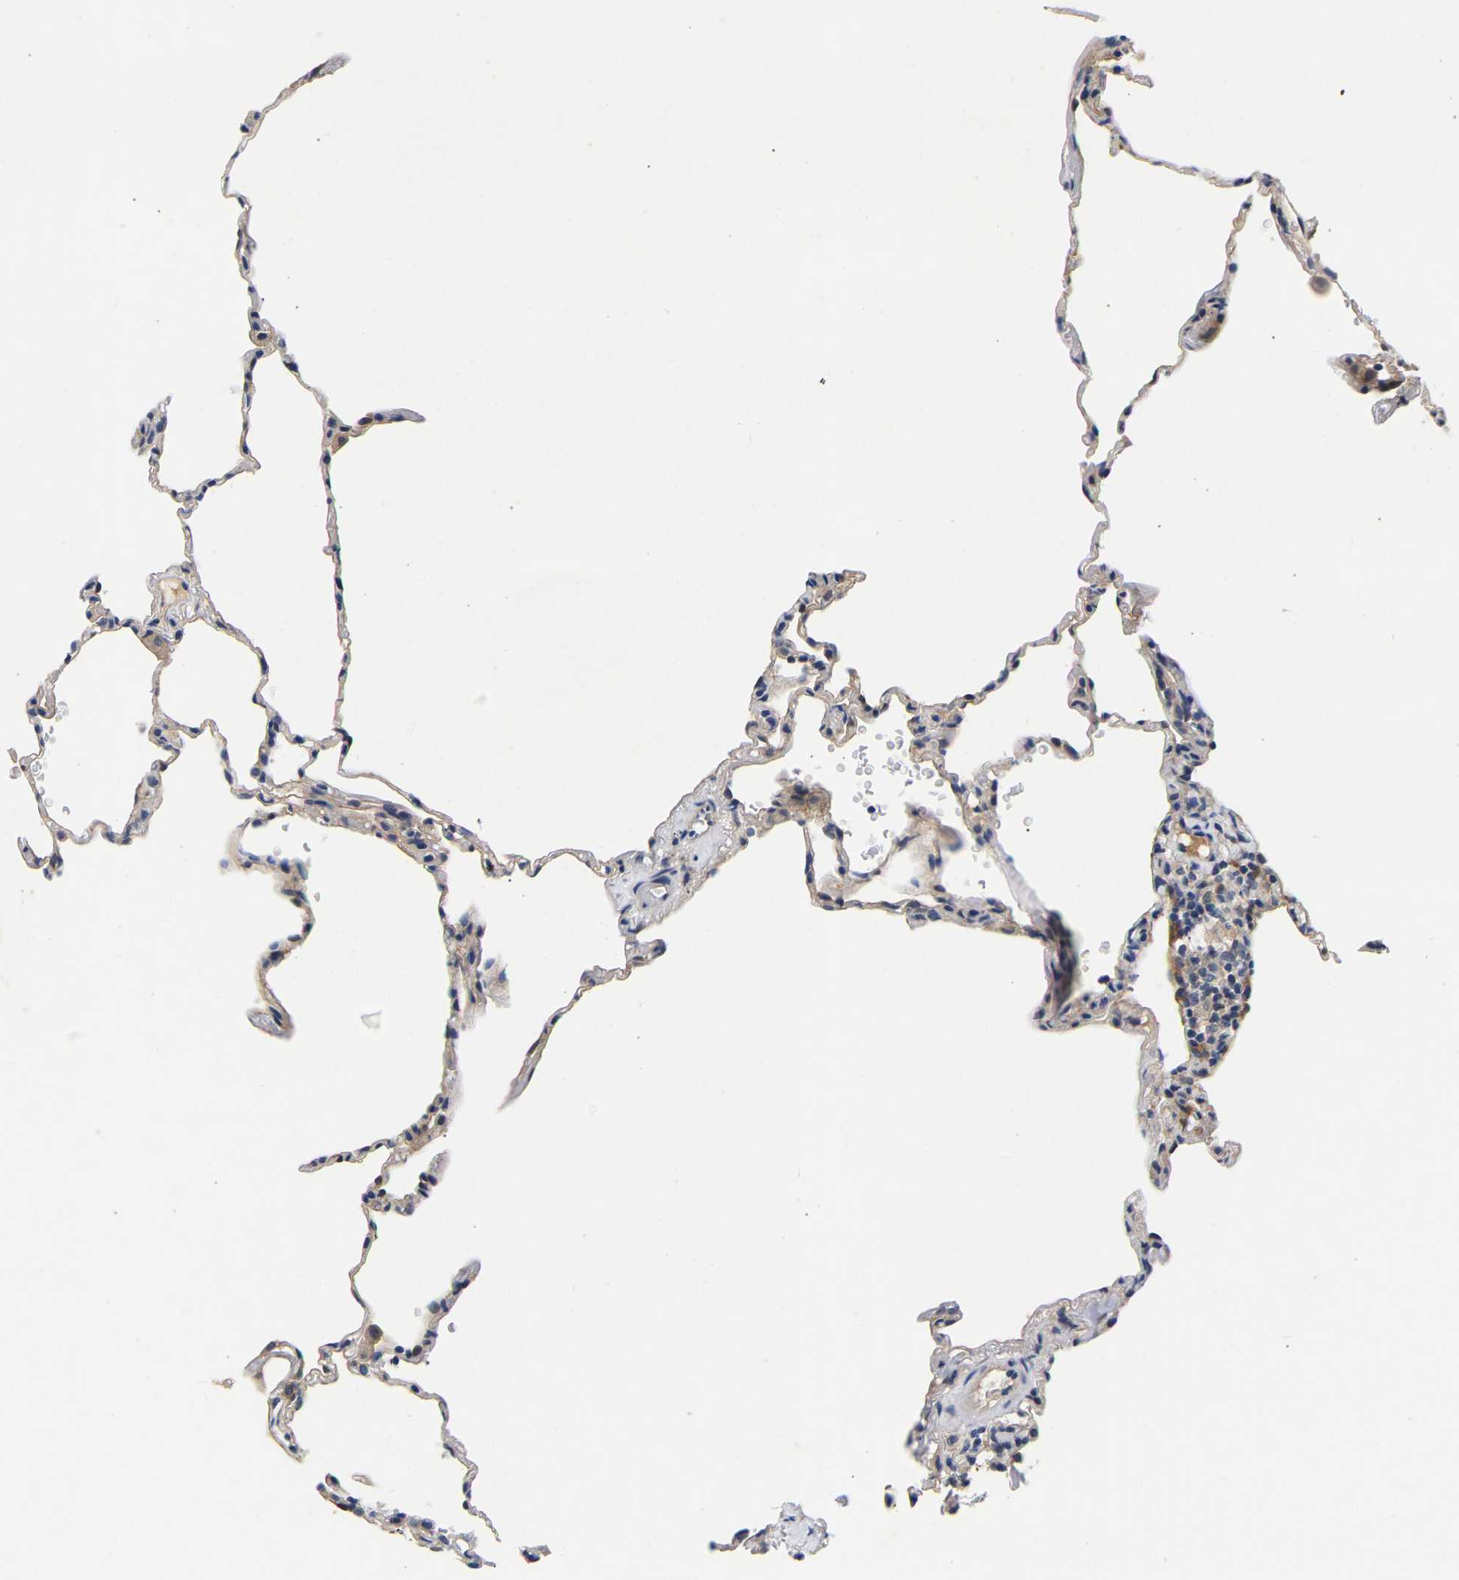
{"staining": {"intensity": "negative", "quantity": "none", "location": "none"}, "tissue": "lung", "cell_type": "Alveolar cells", "image_type": "normal", "snomed": [{"axis": "morphology", "description": "Normal tissue, NOS"}, {"axis": "topography", "description": "Lung"}], "caption": "The histopathology image reveals no significant staining in alveolar cells of lung.", "gene": "CCDC6", "patient": {"sex": "male", "age": 59}}